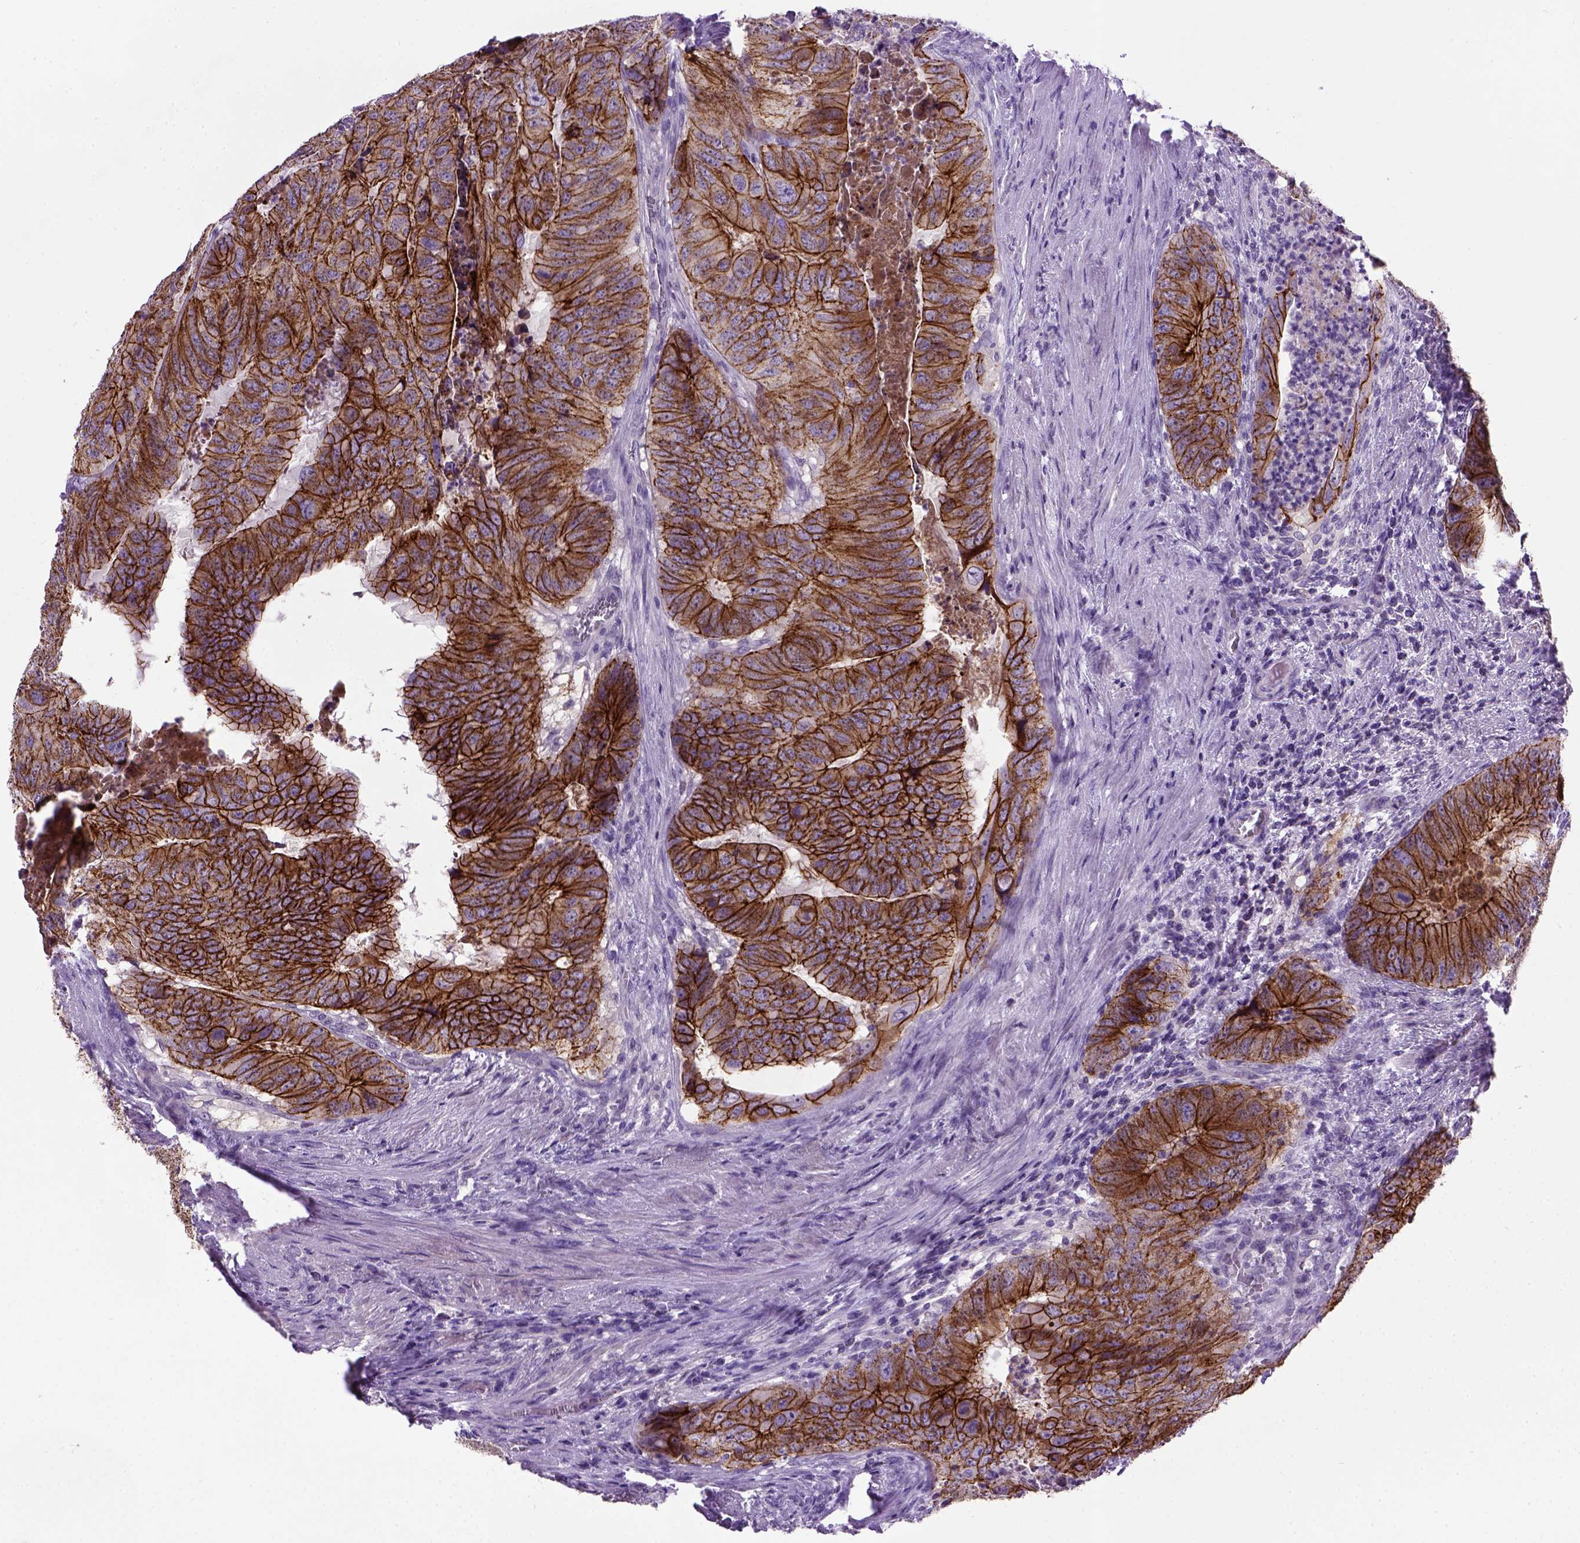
{"staining": {"intensity": "strong", "quantity": ">75%", "location": "cytoplasmic/membranous"}, "tissue": "colorectal cancer", "cell_type": "Tumor cells", "image_type": "cancer", "snomed": [{"axis": "morphology", "description": "Adenocarcinoma, NOS"}, {"axis": "topography", "description": "Colon"}], "caption": "Immunohistochemical staining of human adenocarcinoma (colorectal) shows high levels of strong cytoplasmic/membranous protein positivity in approximately >75% of tumor cells.", "gene": "CDH1", "patient": {"sex": "male", "age": 79}}